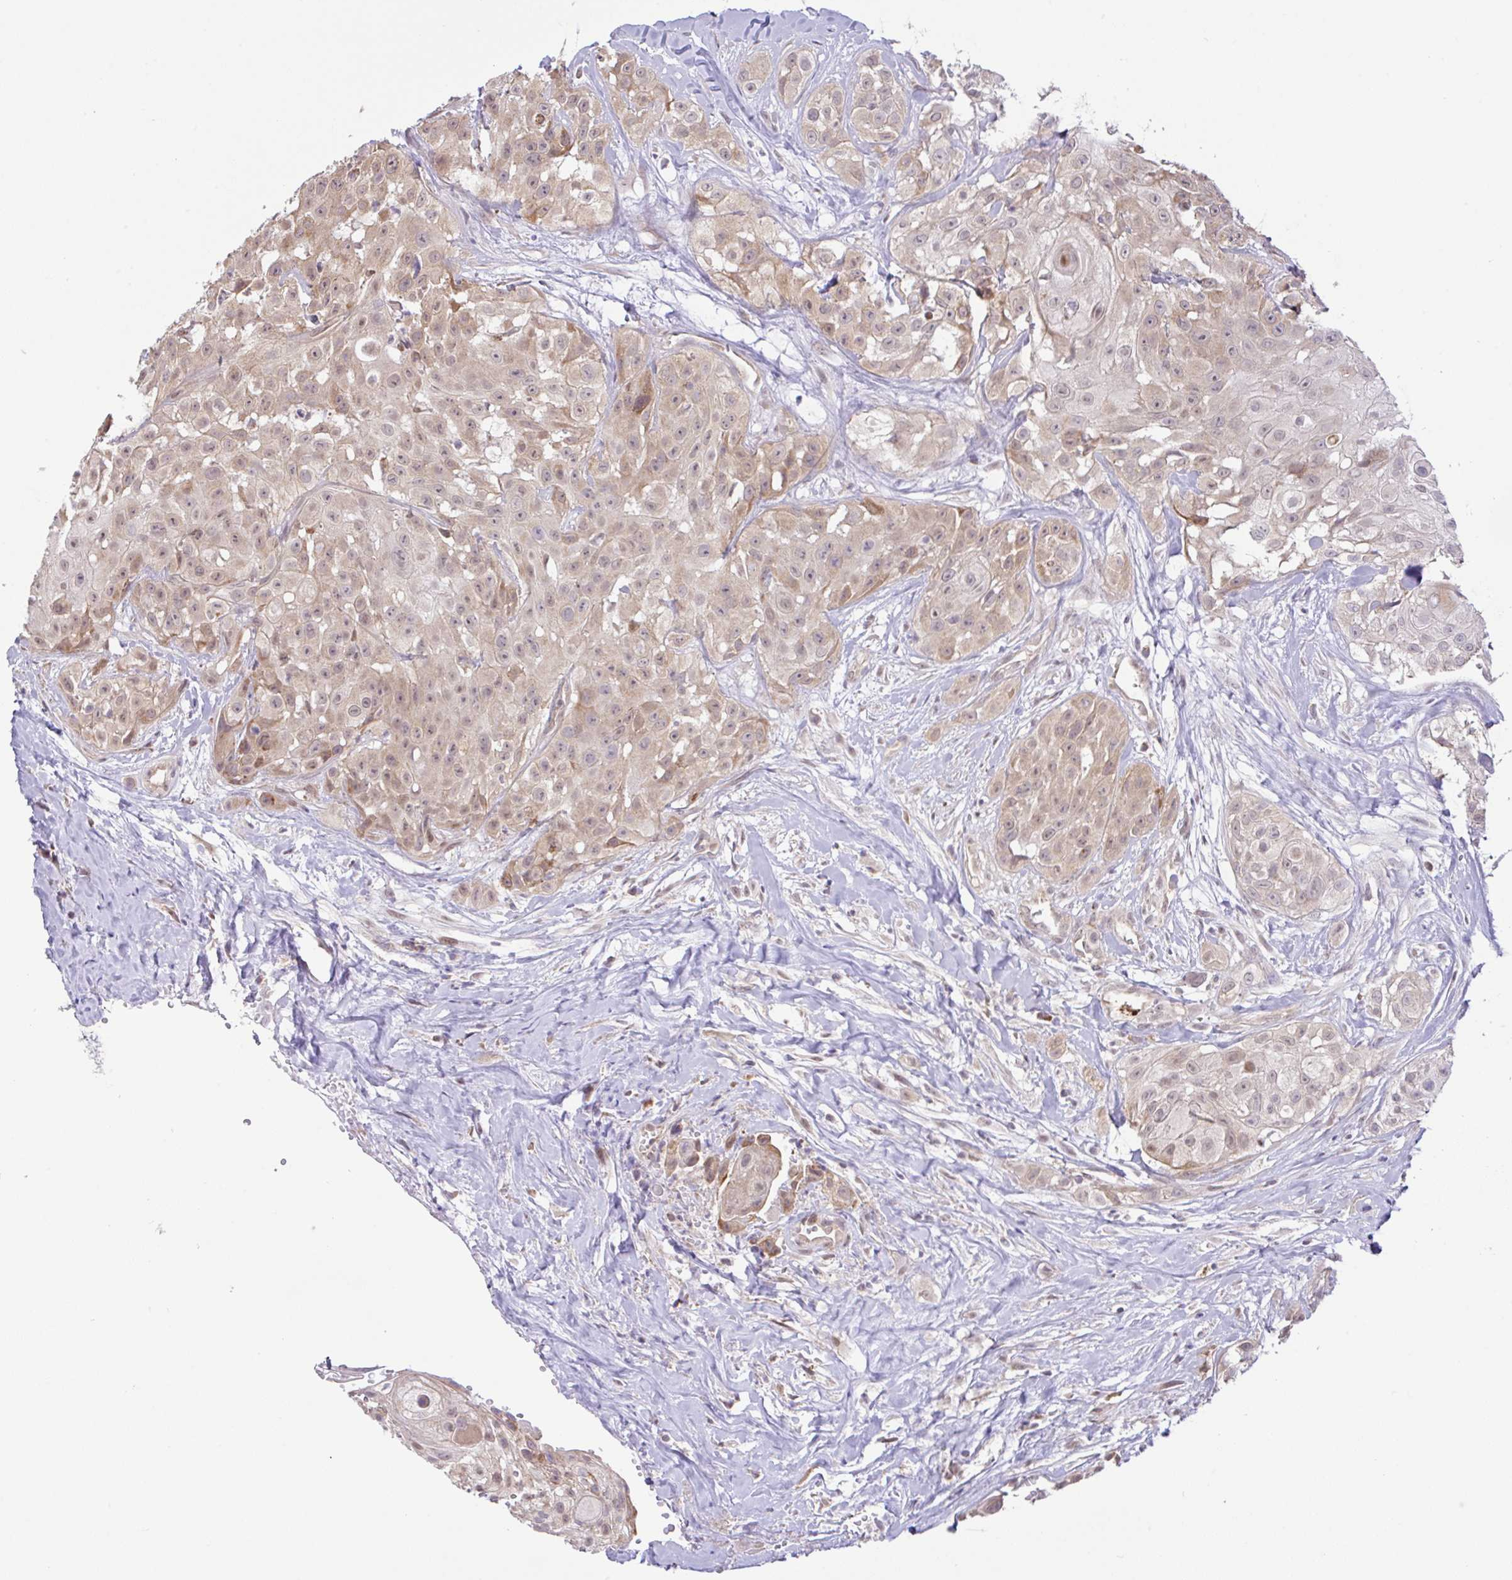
{"staining": {"intensity": "weak", "quantity": ">75%", "location": "cytoplasmic/membranous,nuclear"}, "tissue": "head and neck cancer", "cell_type": "Tumor cells", "image_type": "cancer", "snomed": [{"axis": "morphology", "description": "Squamous cell carcinoma, NOS"}, {"axis": "topography", "description": "Head-Neck"}], "caption": "Immunohistochemistry (DAB) staining of head and neck cancer (squamous cell carcinoma) displays weak cytoplasmic/membranous and nuclear protein staining in approximately >75% of tumor cells.", "gene": "DLEU7", "patient": {"sex": "male", "age": 83}}